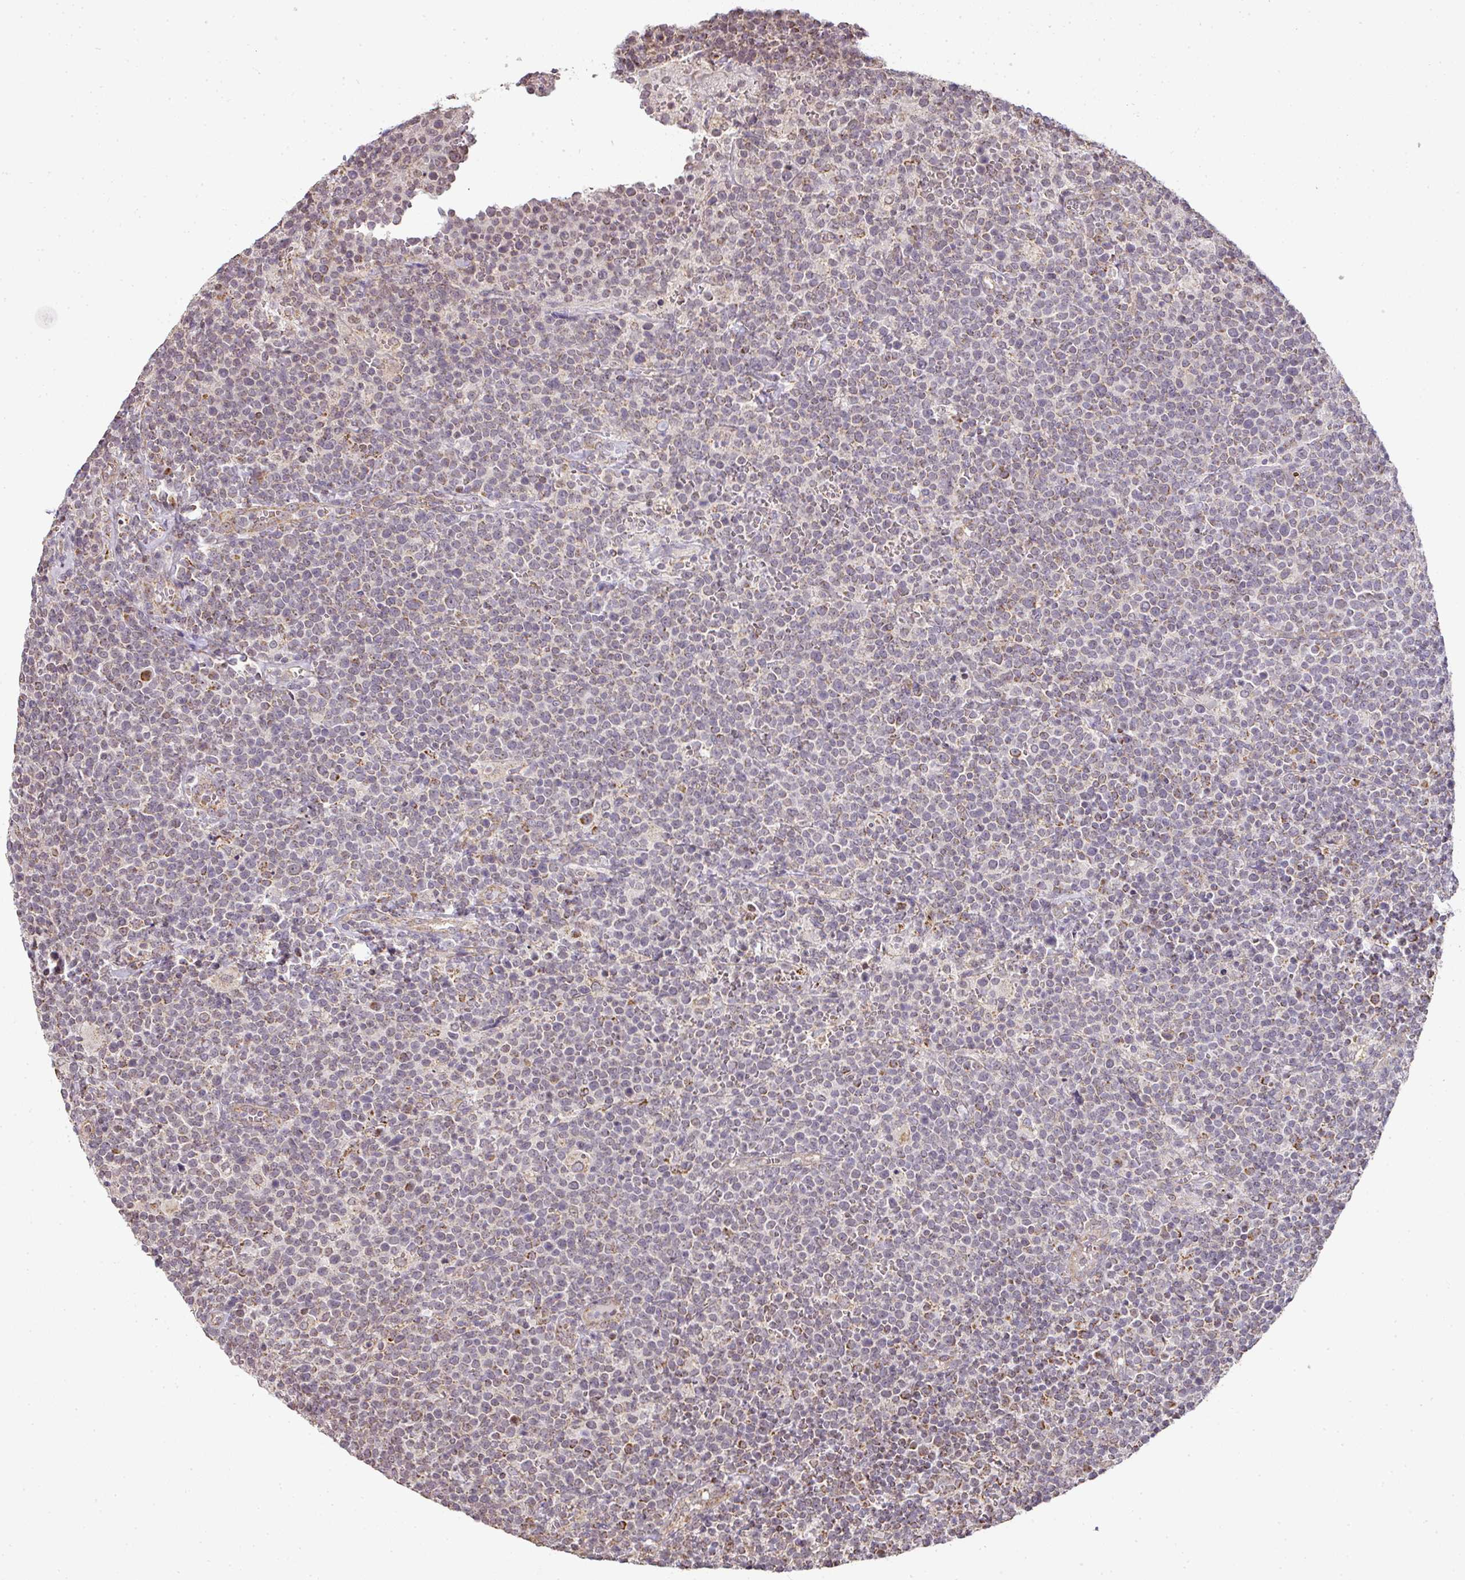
{"staining": {"intensity": "moderate", "quantity": "25%-75%", "location": "cytoplasmic/membranous"}, "tissue": "lymphoma", "cell_type": "Tumor cells", "image_type": "cancer", "snomed": [{"axis": "morphology", "description": "Malignant lymphoma, non-Hodgkin's type, High grade"}, {"axis": "topography", "description": "Lymph node"}], "caption": "High-grade malignant lymphoma, non-Hodgkin's type was stained to show a protein in brown. There is medium levels of moderate cytoplasmic/membranous staining in about 25%-75% of tumor cells.", "gene": "MYOM2", "patient": {"sex": "male", "age": 61}}